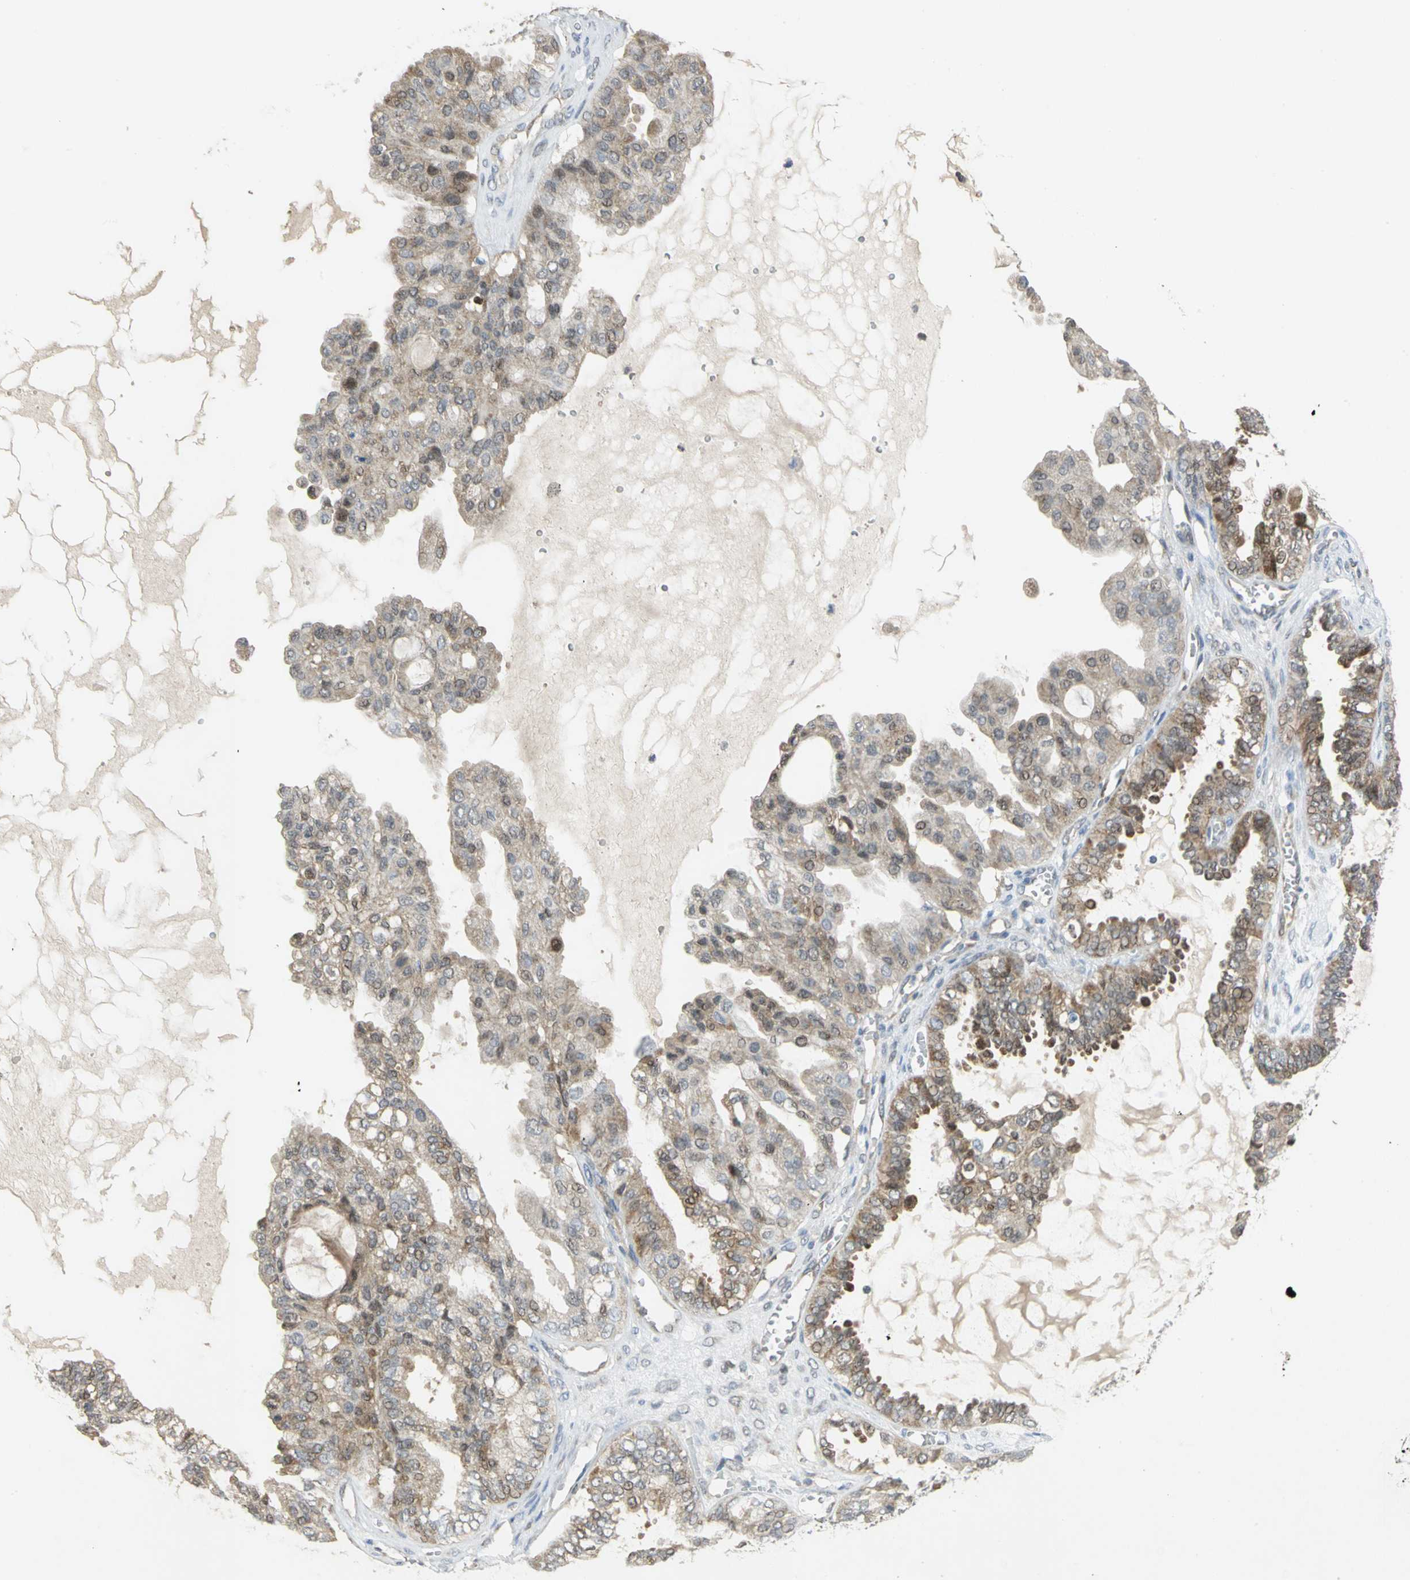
{"staining": {"intensity": "moderate", "quantity": "25%-75%", "location": "cytoplasmic/membranous,nuclear"}, "tissue": "ovarian cancer", "cell_type": "Tumor cells", "image_type": "cancer", "snomed": [{"axis": "morphology", "description": "Carcinoma, NOS"}, {"axis": "morphology", "description": "Carcinoma, endometroid"}, {"axis": "topography", "description": "Ovary"}], "caption": "Human ovarian cancer stained with a brown dye demonstrates moderate cytoplasmic/membranous and nuclear positive expression in approximately 25%-75% of tumor cells.", "gene": "PPIA", "patient": {"sex": "female", "age": 50}}